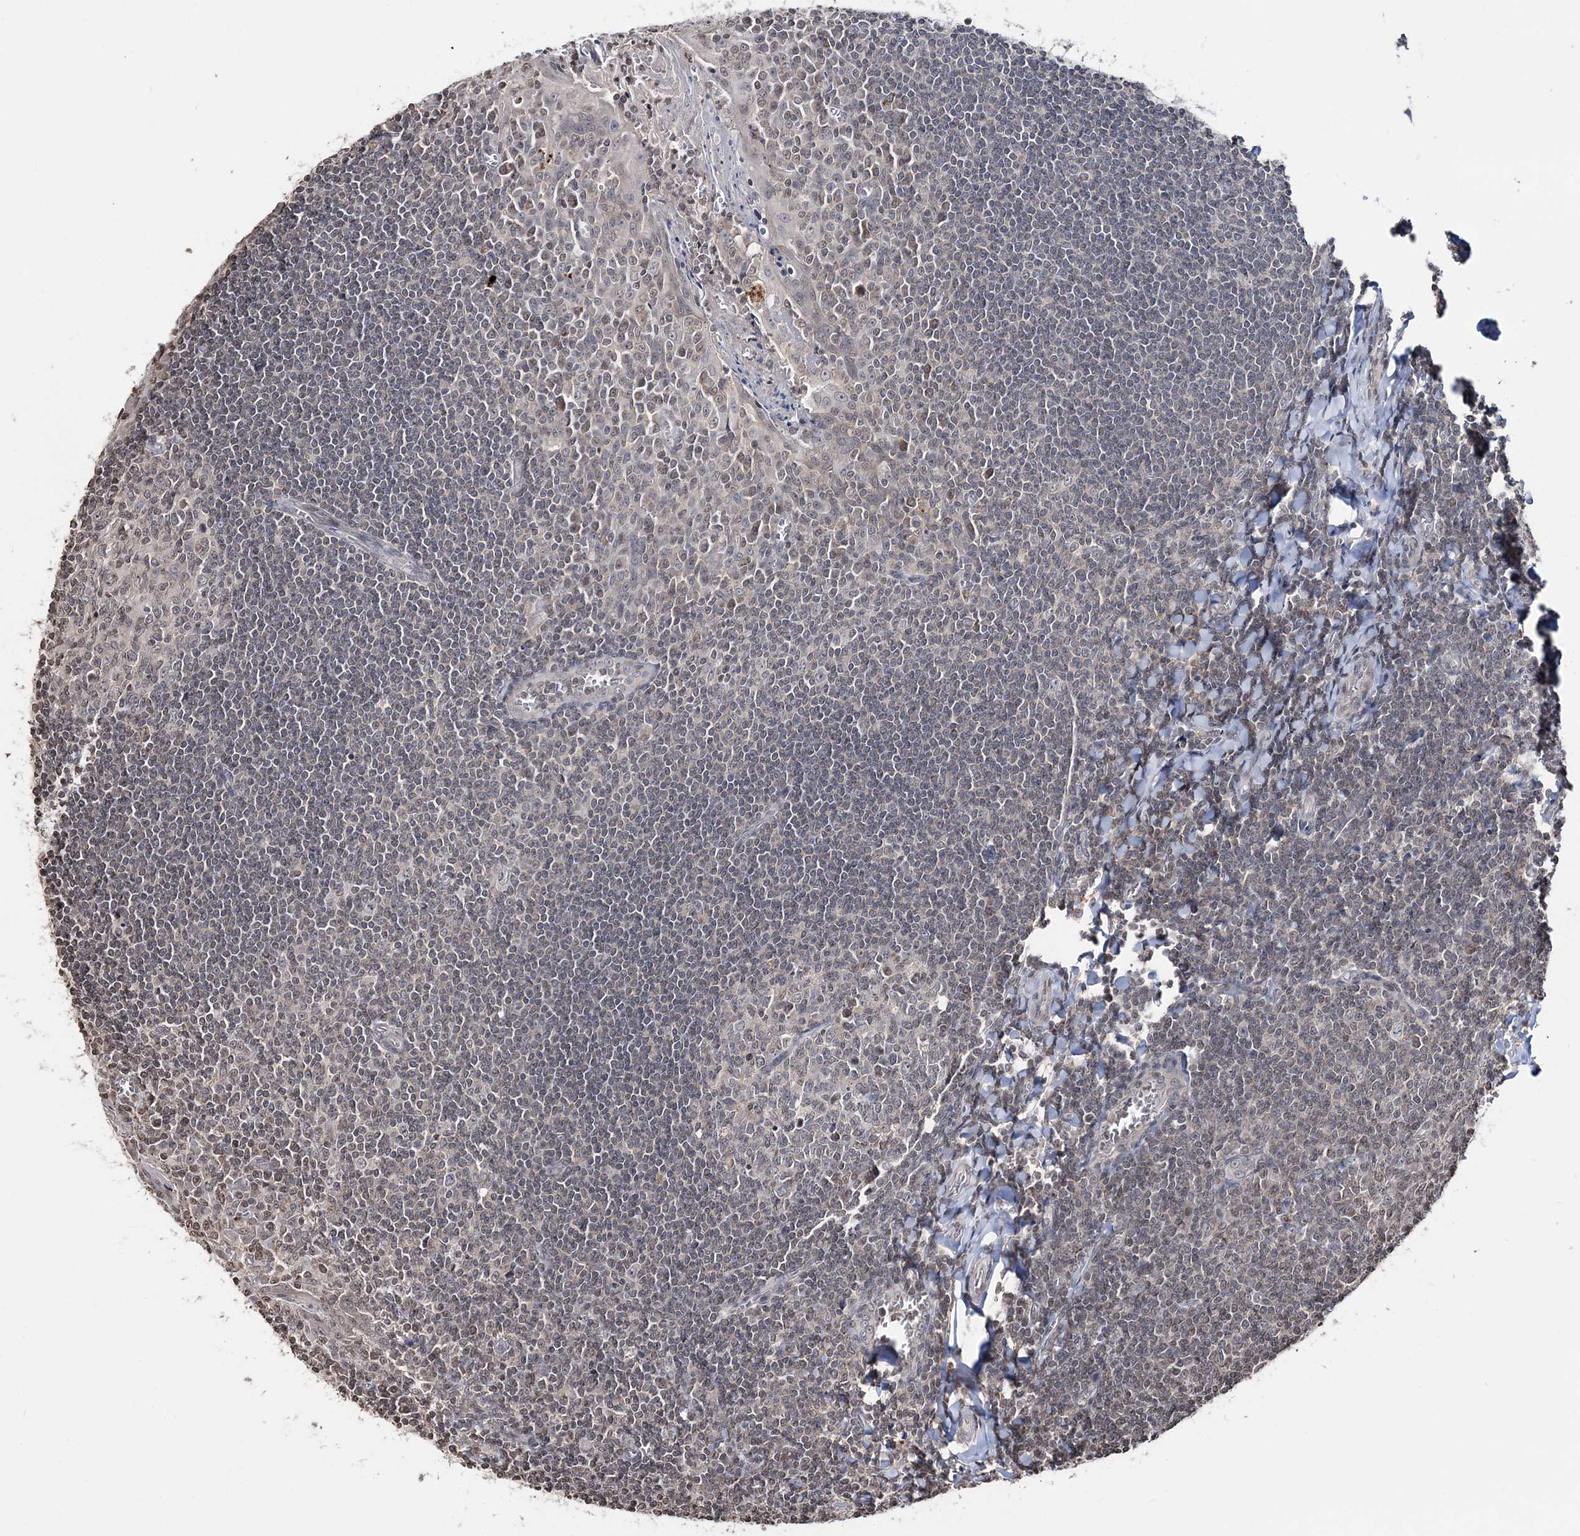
{"staining": {"intensity": "weak", "quantity": "25%-75%", "location": "nuclear"}, "tissue": "tonsil", "cell_type": "Germinal center cells", "image_type": "normal", "snomed": [{"axis": "morphology", "description": "Normal tissue, NOS"}, {"axis": "topography", "description": "Tonsil"}], "caption": "Tonsil stained with immunohistochemistry reveals weak nuclear staining in approximately 25%-75% of germinal center cells.", "gene": "SOWAHB", "patient": {"sex": "male", "age": 27}}